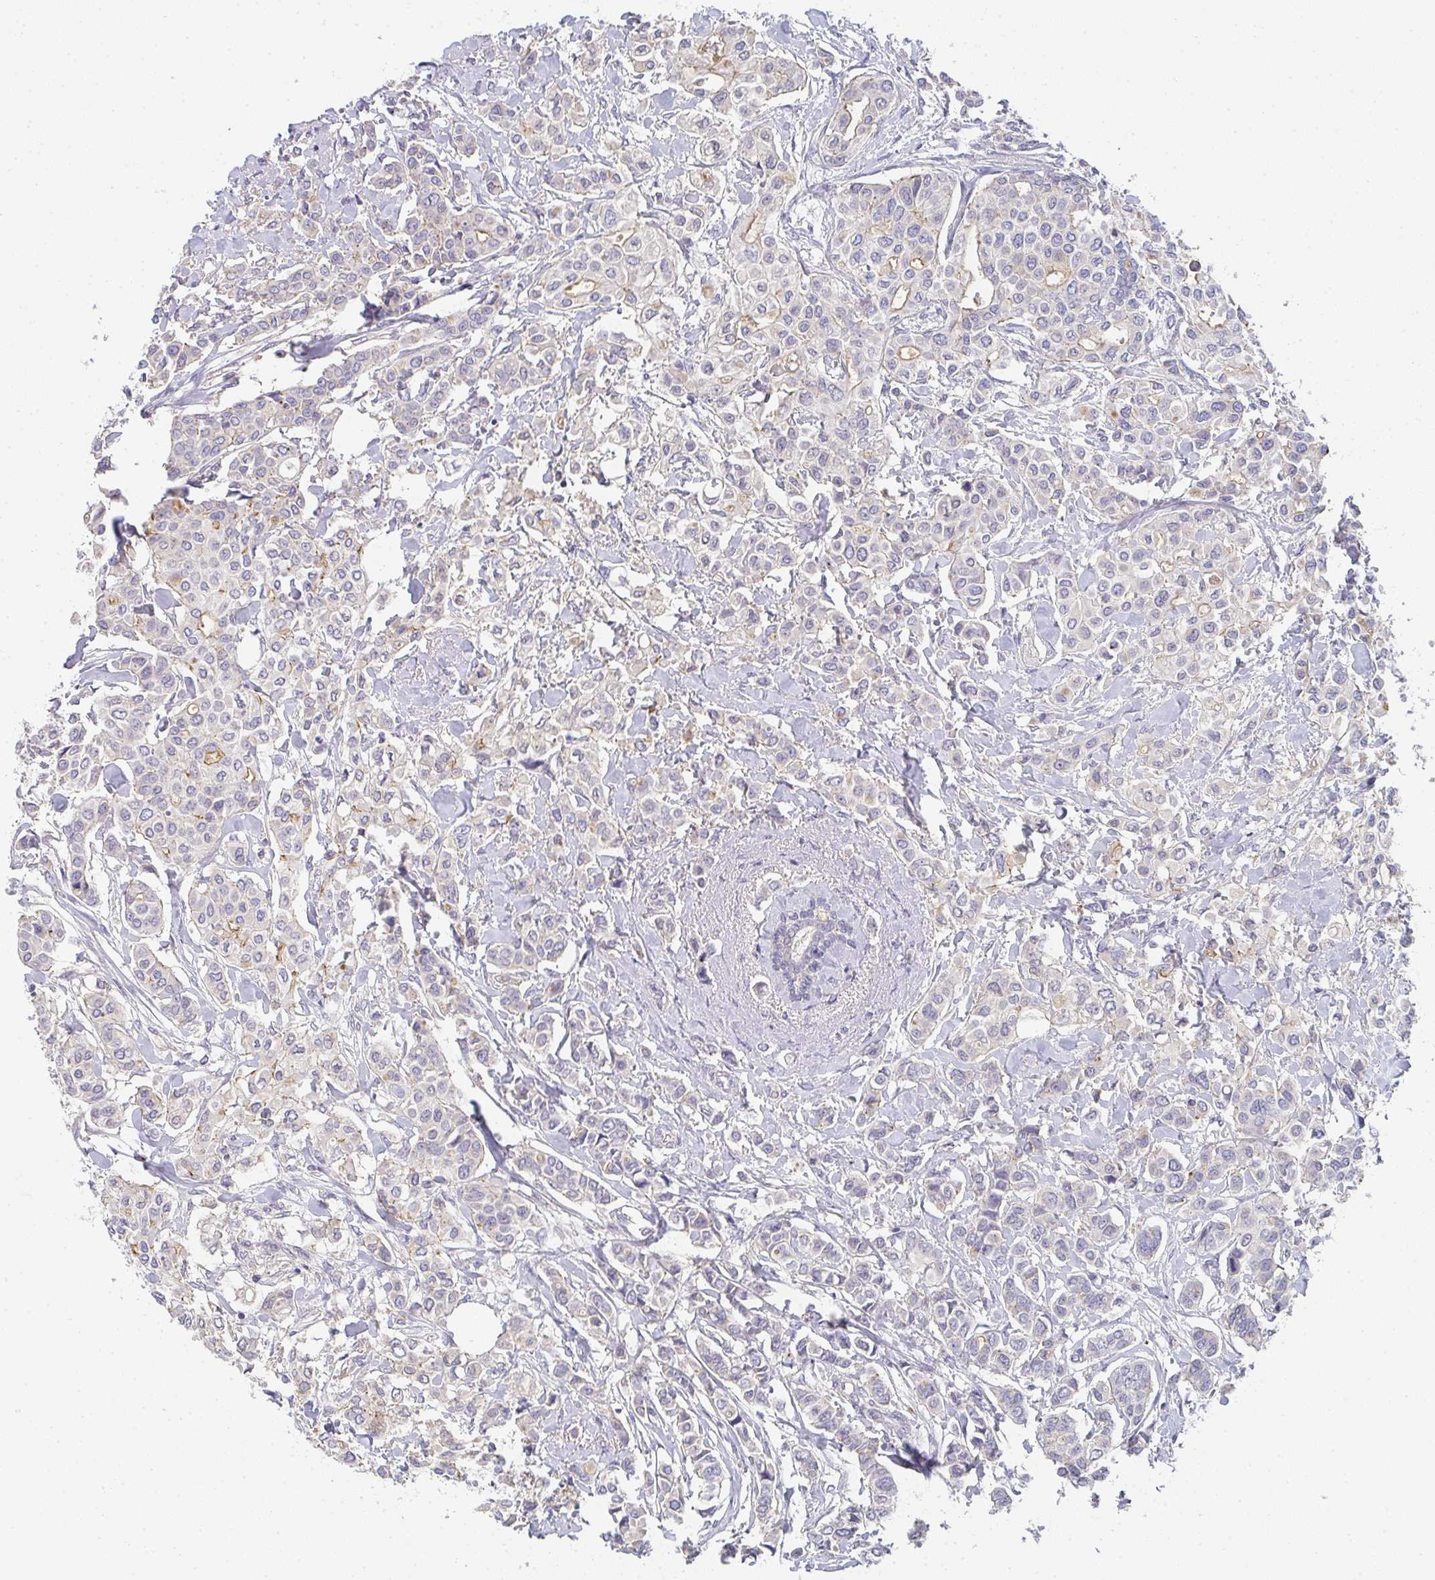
{"staining": {"intensity": "moderate", "quantity": "<25%", "location": "cytoplasmic/membranous"}, "tissue": "breast cancer", "cell_type": "Tumor cells", "image_type": "cancer", "snomed": [{"axis": "morphology", "description": "Lobular carcinoma"}, {"axis": "topography", "description": "Breast"}], "caption": "An immunohistochemistry photomicrograph of neoplastic tissue is shown. Protein staining in brown shows moderate cytoplasmic/membranous positivity in breast cancer within tumor cells.", "gene": "CHMP5", "patient": {"sex": "female", "age": 51}}